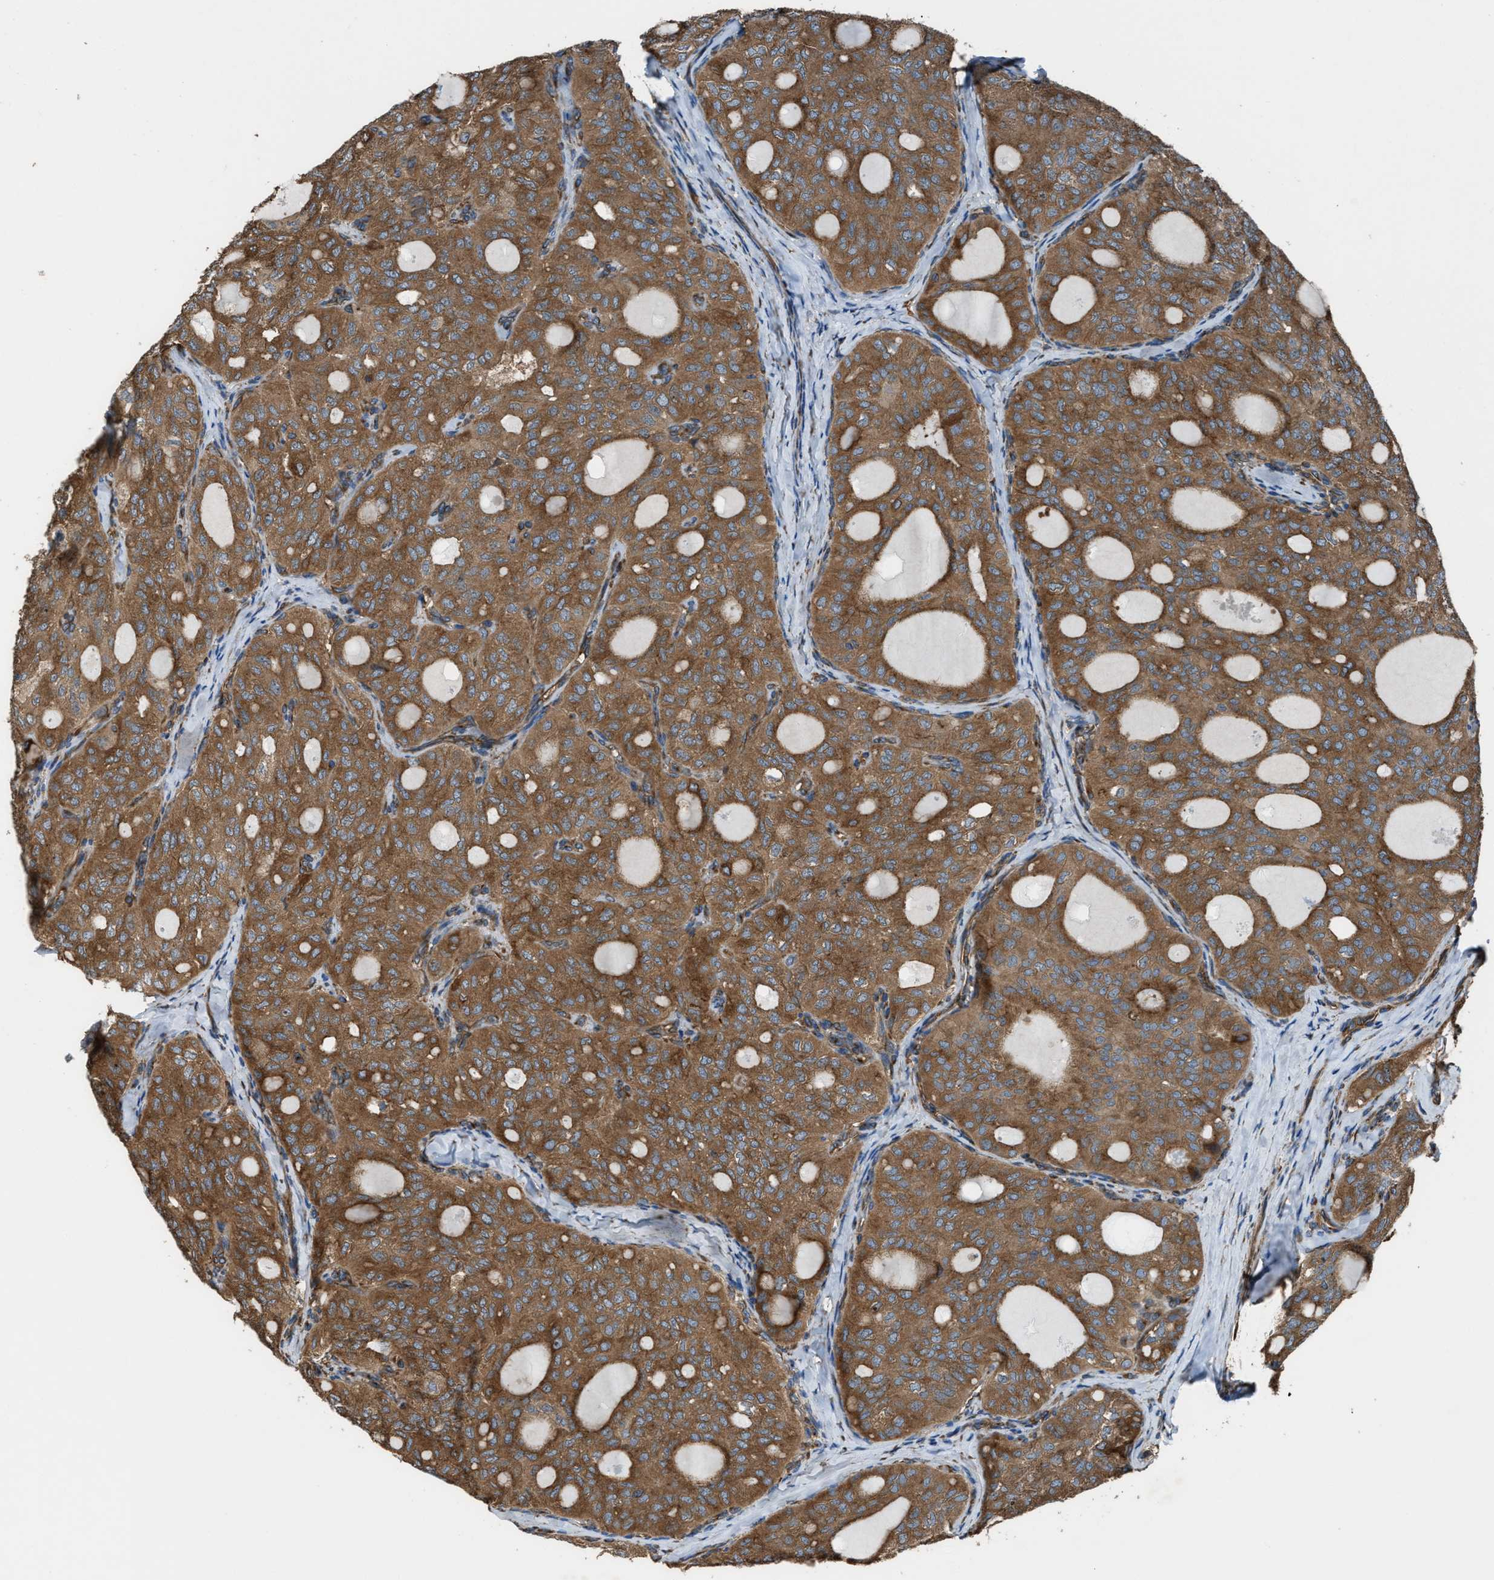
{"staining": {"intensity": "strong", "quantity": ">75%", "location": "cytoplasmic/membranous"}, "tissue": "thyroid cancer", "cell_type": "Tumor cells", "image_type": "cancer", "snomed": [{"axis": "morphology", "description": "Follicular adenoma carcinoma, NOS"}, {"axis": "topography", "description": "Thyroid gland"}], "caption": "This is an image of immunohistochemistry staining of thyroid cancer, which shows strong staining in the cytoplasmic/membranous of tumor cells.", "gene": "TRPC1", "patient": {"sex": "male", "age": 75}}